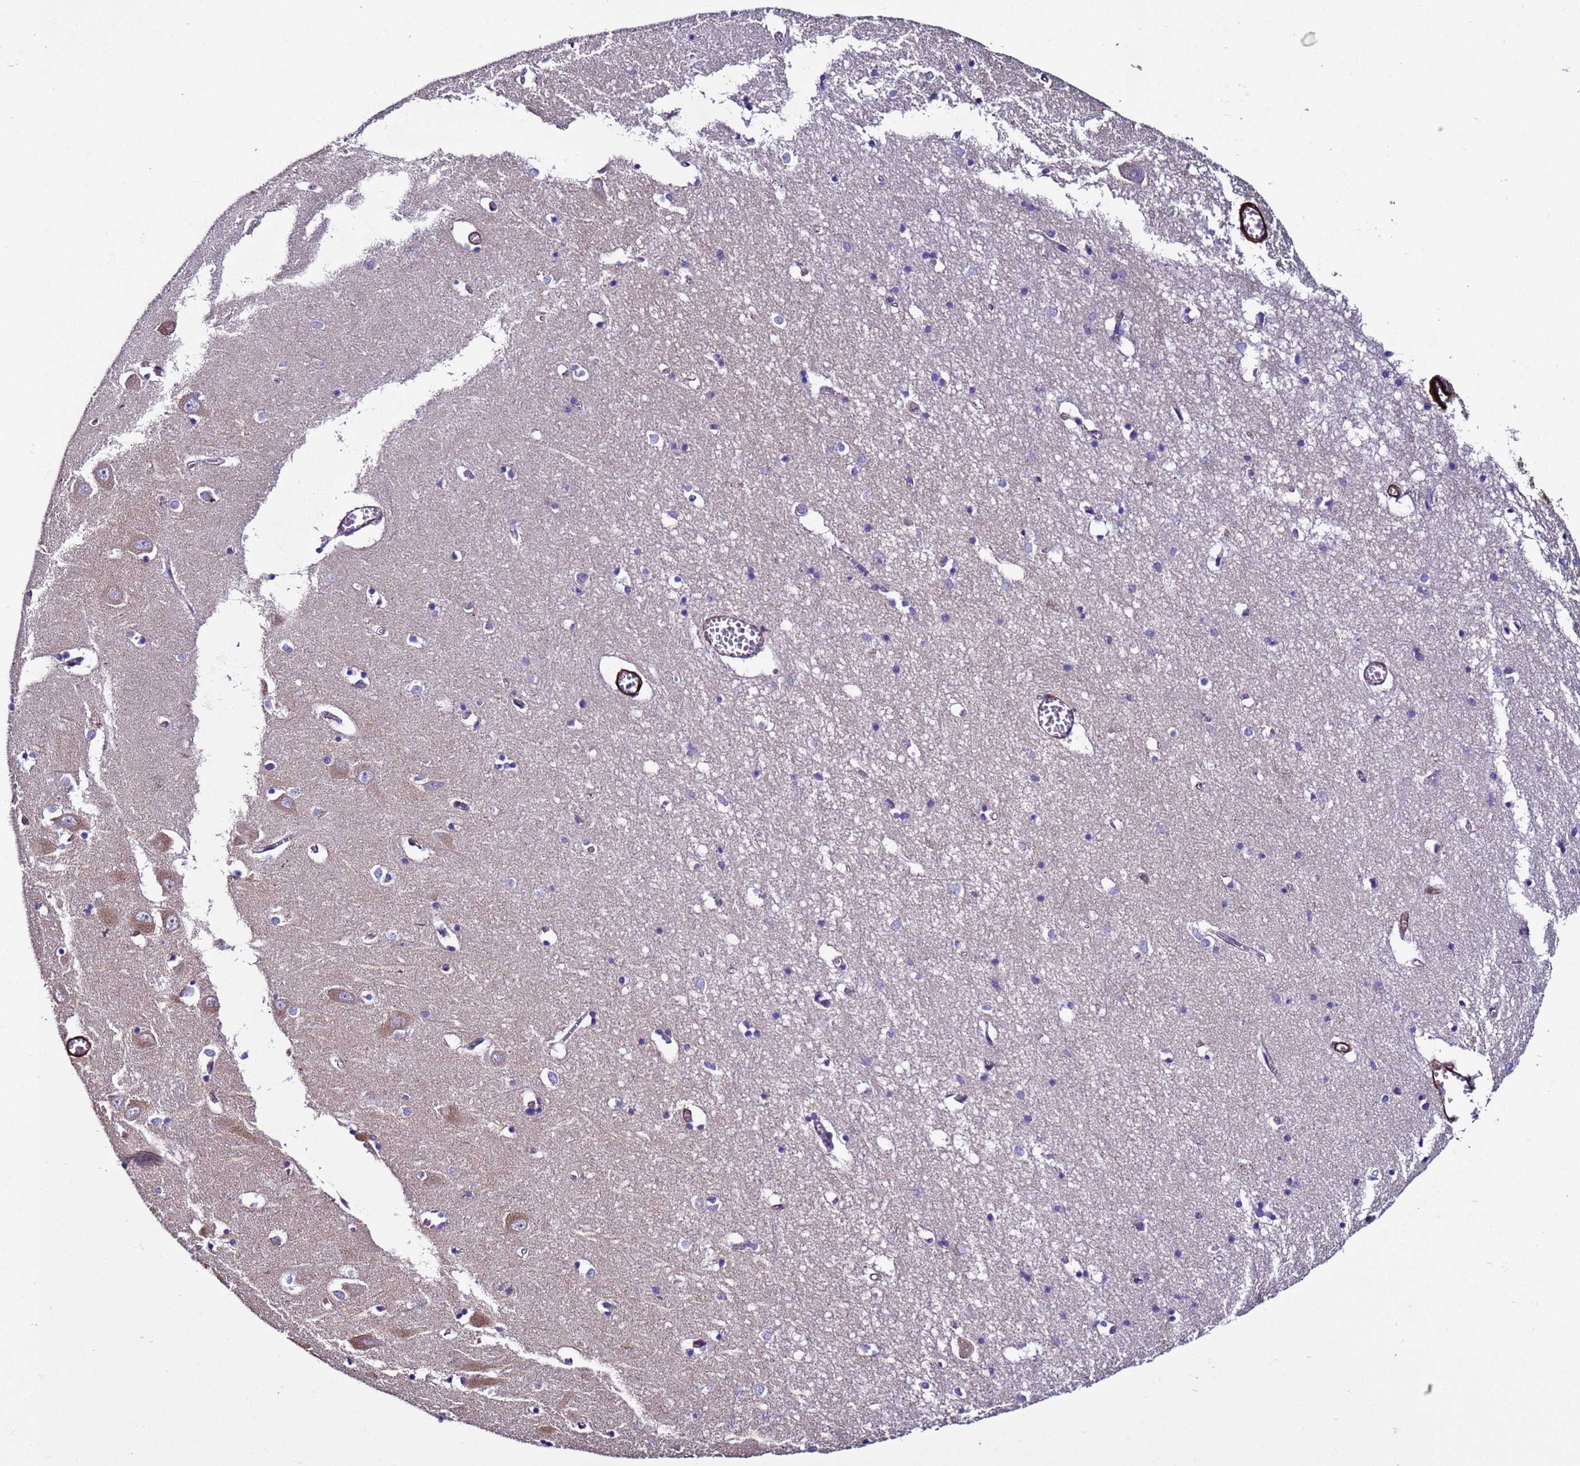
{"staining": {"intensity": "weak", "quantity": "<25%", "location": "cytoplasmic/membranous"}, "tissue": "hippocampus", "cell_type": "Glial cells", "image_type": "normal", "snomed": [{"axis": "morphology", "description": "Normal tissue, NOS"}, {"axis": "topography", "description": "Hippocampus"}], "caption": "The micrograph displays no staining of glial cells in benign hippocampus.", "gene": "RABL2A", "patient": {"sex": "male", "age": 70}}